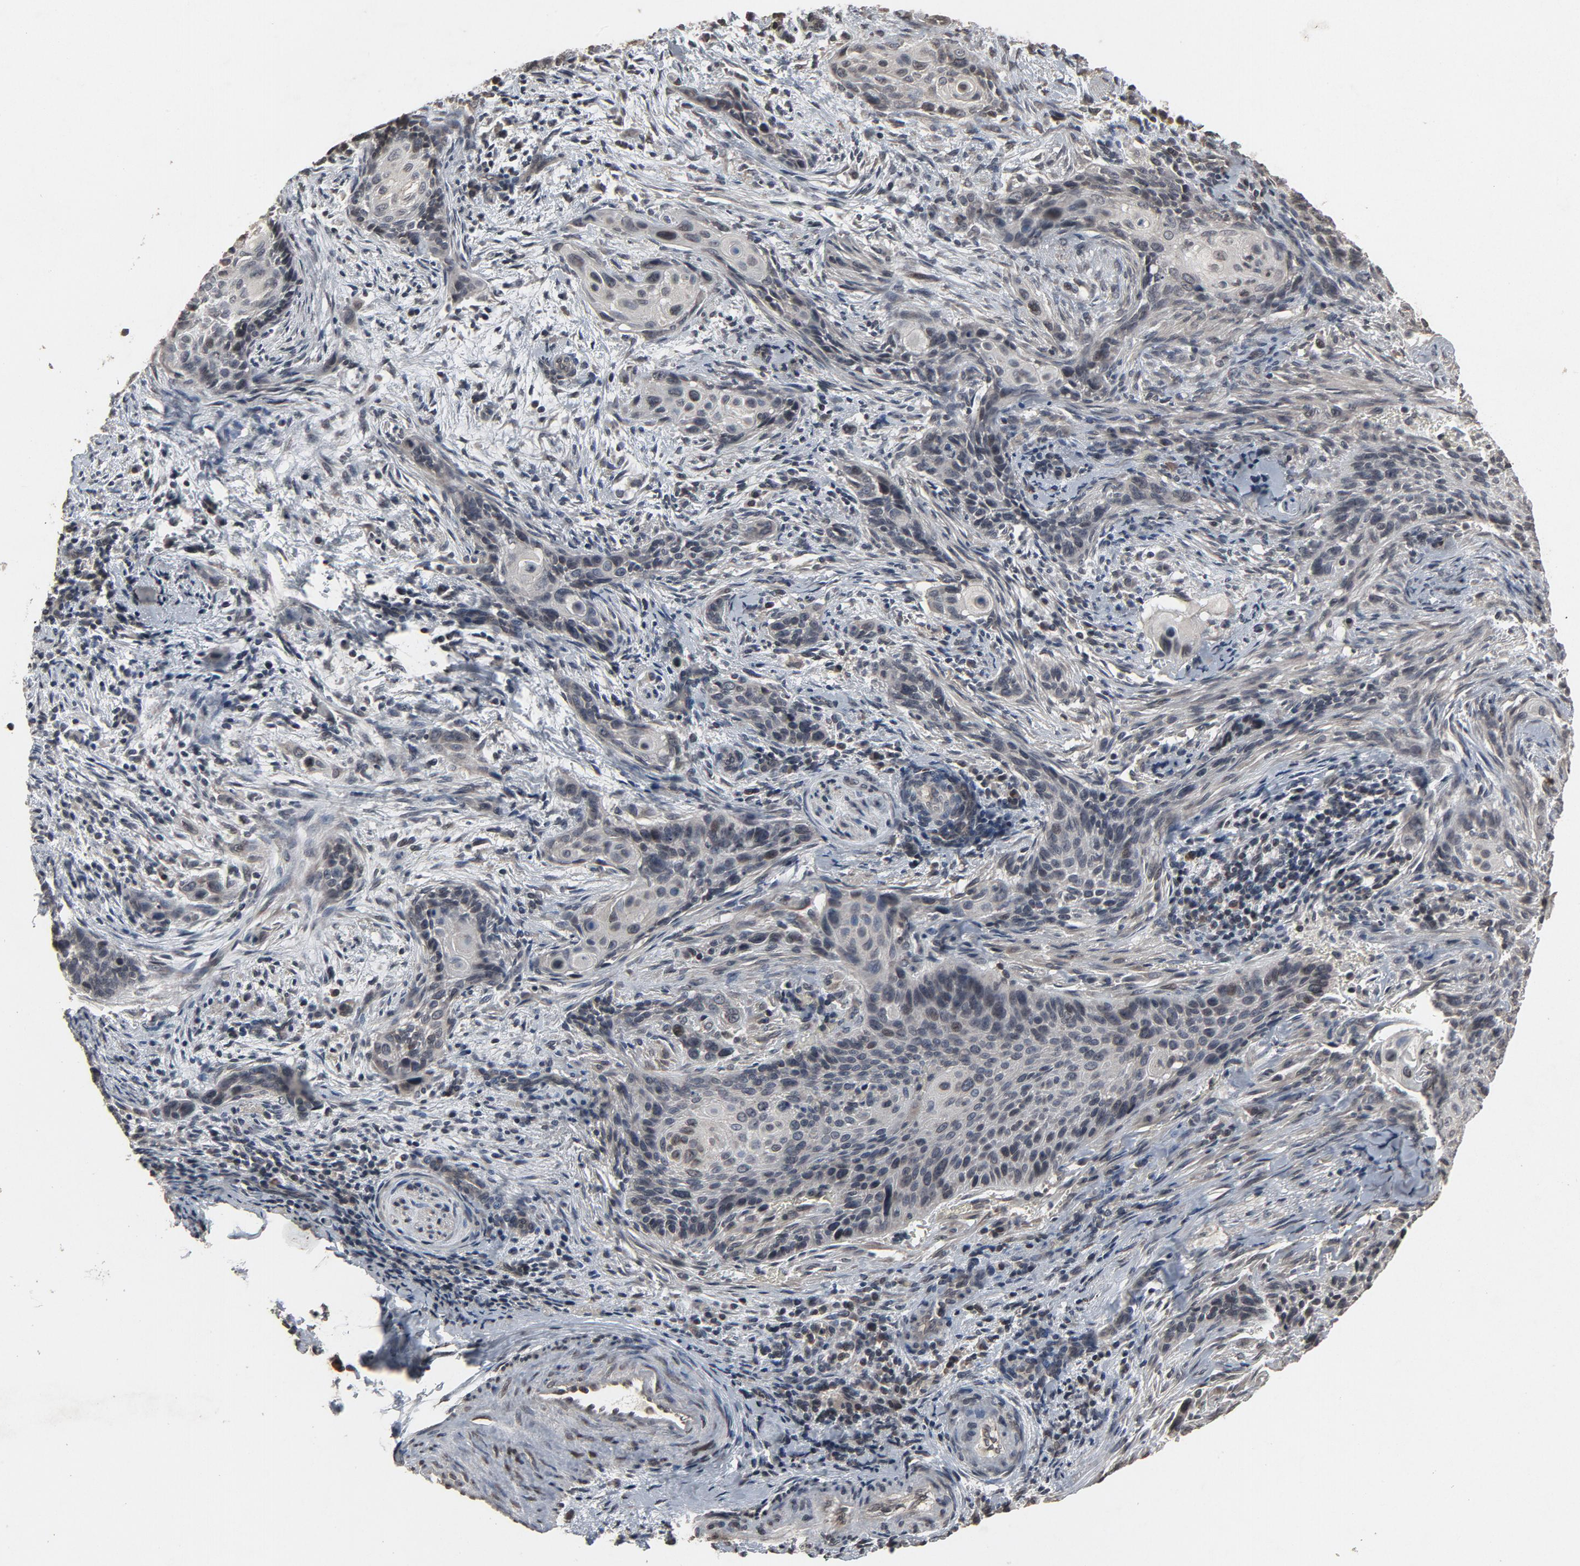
{"staining": {"intensity": "weak", "quantity": "<25%", "location": "cytoplasmic/membranous,nuclear"}, "tissue": "cervical cancer", "cell_type": "Tumor cells", "image_type": "cancer", "snomed": [{"axis": "morphology", "description": "Squamous cell carcinoma, NOS"}, {"axis": "topography", "description": "Cervix"}], "caption": "IHC histopathology image of neoplastic tissue: human cervical cancer (squamous cell carcinoma) stained with DAB (3,3'-diaminobenzidine) displays no significant protein expression in tumor cells.", "gene": "POM121", "patient": {"sex": "female", "age": 33}}